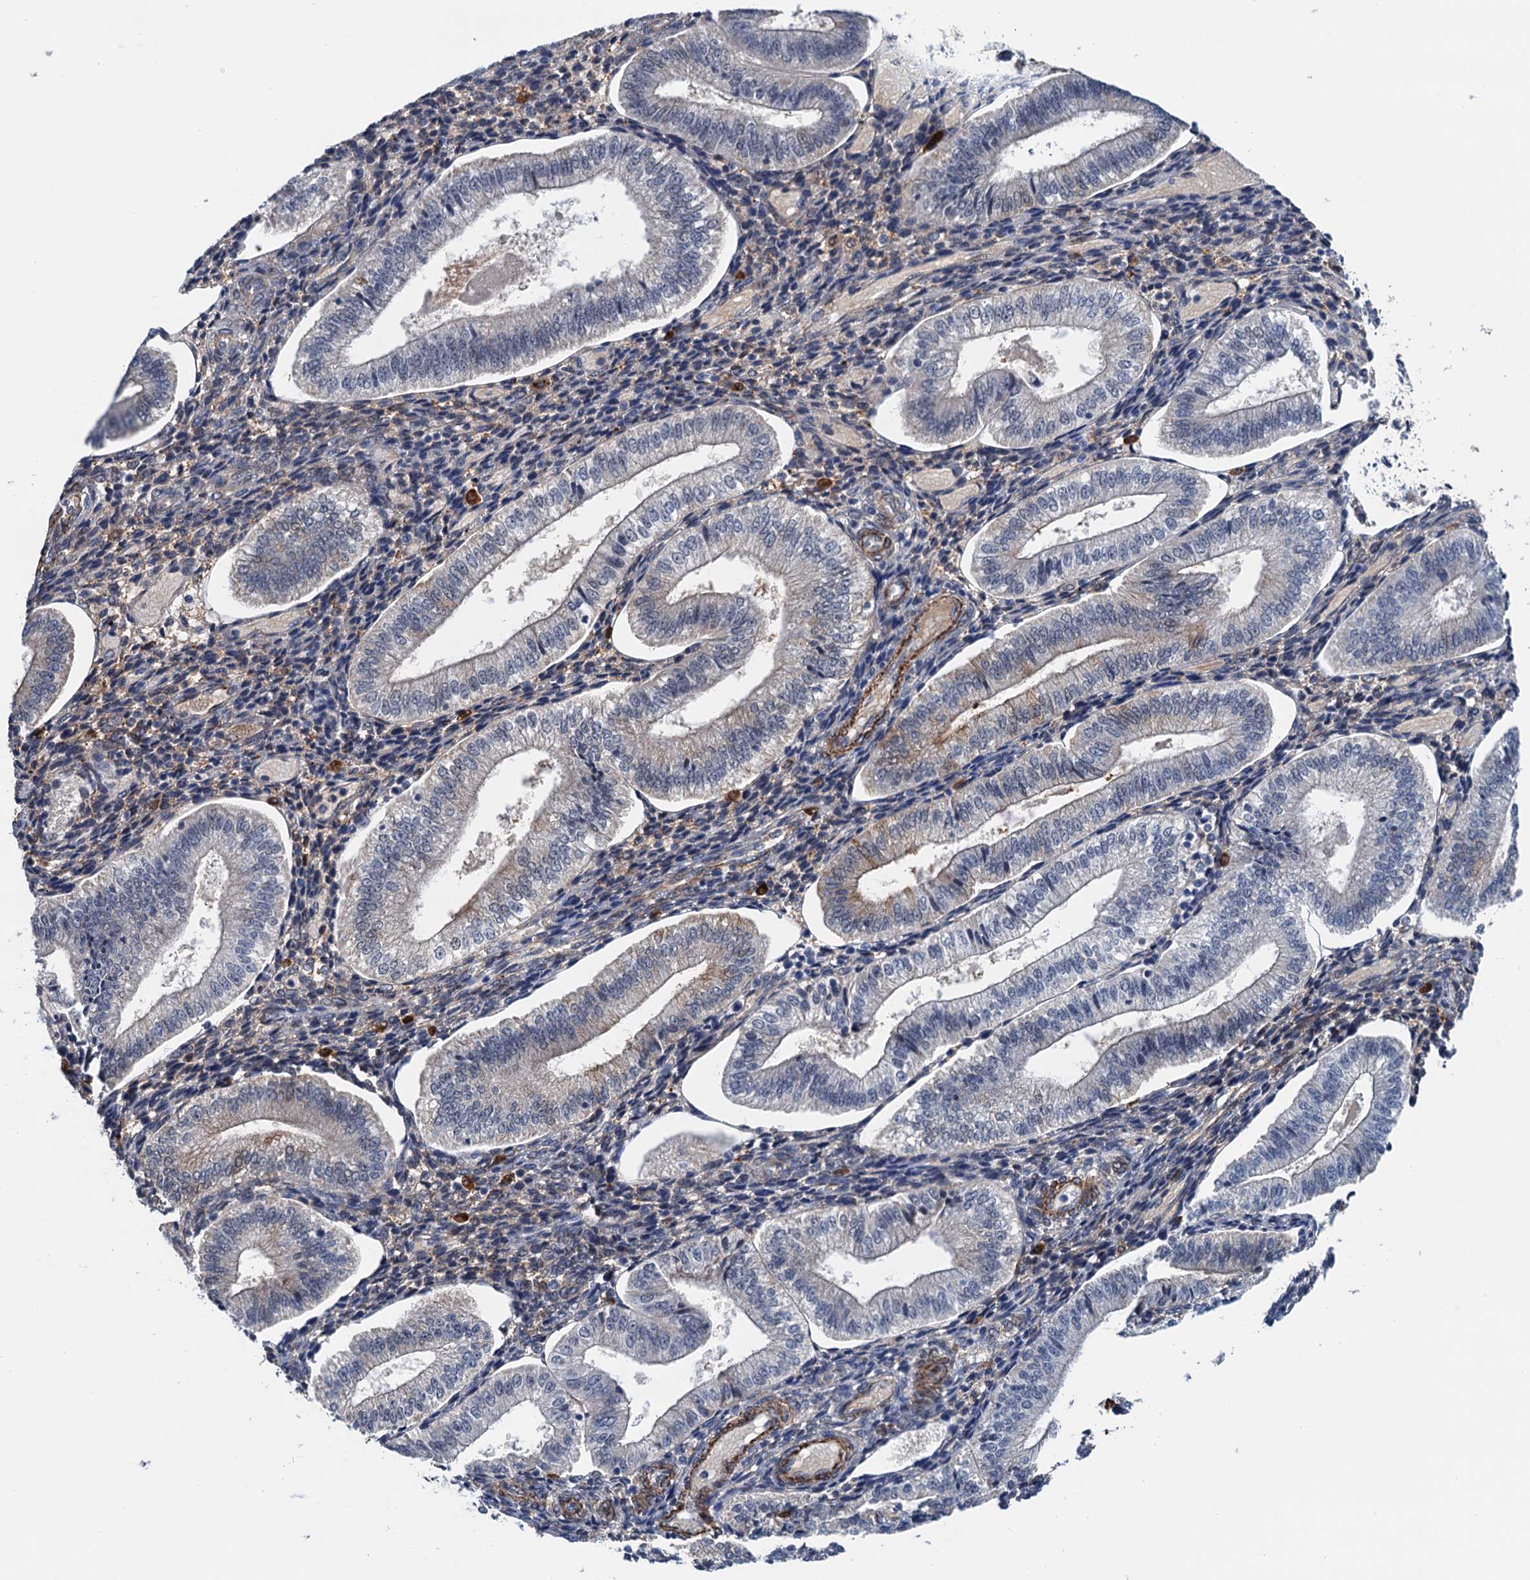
{"staining": {"intensity": "weak", "quantity": "<25%", "location": "cytoplasmic/membranous"}, "tissue": "endometrium", "cell_type": "Cells in endometrial stroma", "image_type": "normal", "snomed": [{"axis": "morphology", "description": "Normal tissue, NOS"}, {"axis": "topography", "description": "Endometrium"}], "caption": "DAB (3,3'-diaminobenzidine) immunohistochemical staining of benign endometrium exhibits no significant expression in cells in endometrial stroma. (DAB immunohistochemistry (IHC) visualized using brightfield microscopy, high magnification).", "gene": "CSTPP1", "patient": {"sex": "female", "age": 34}}